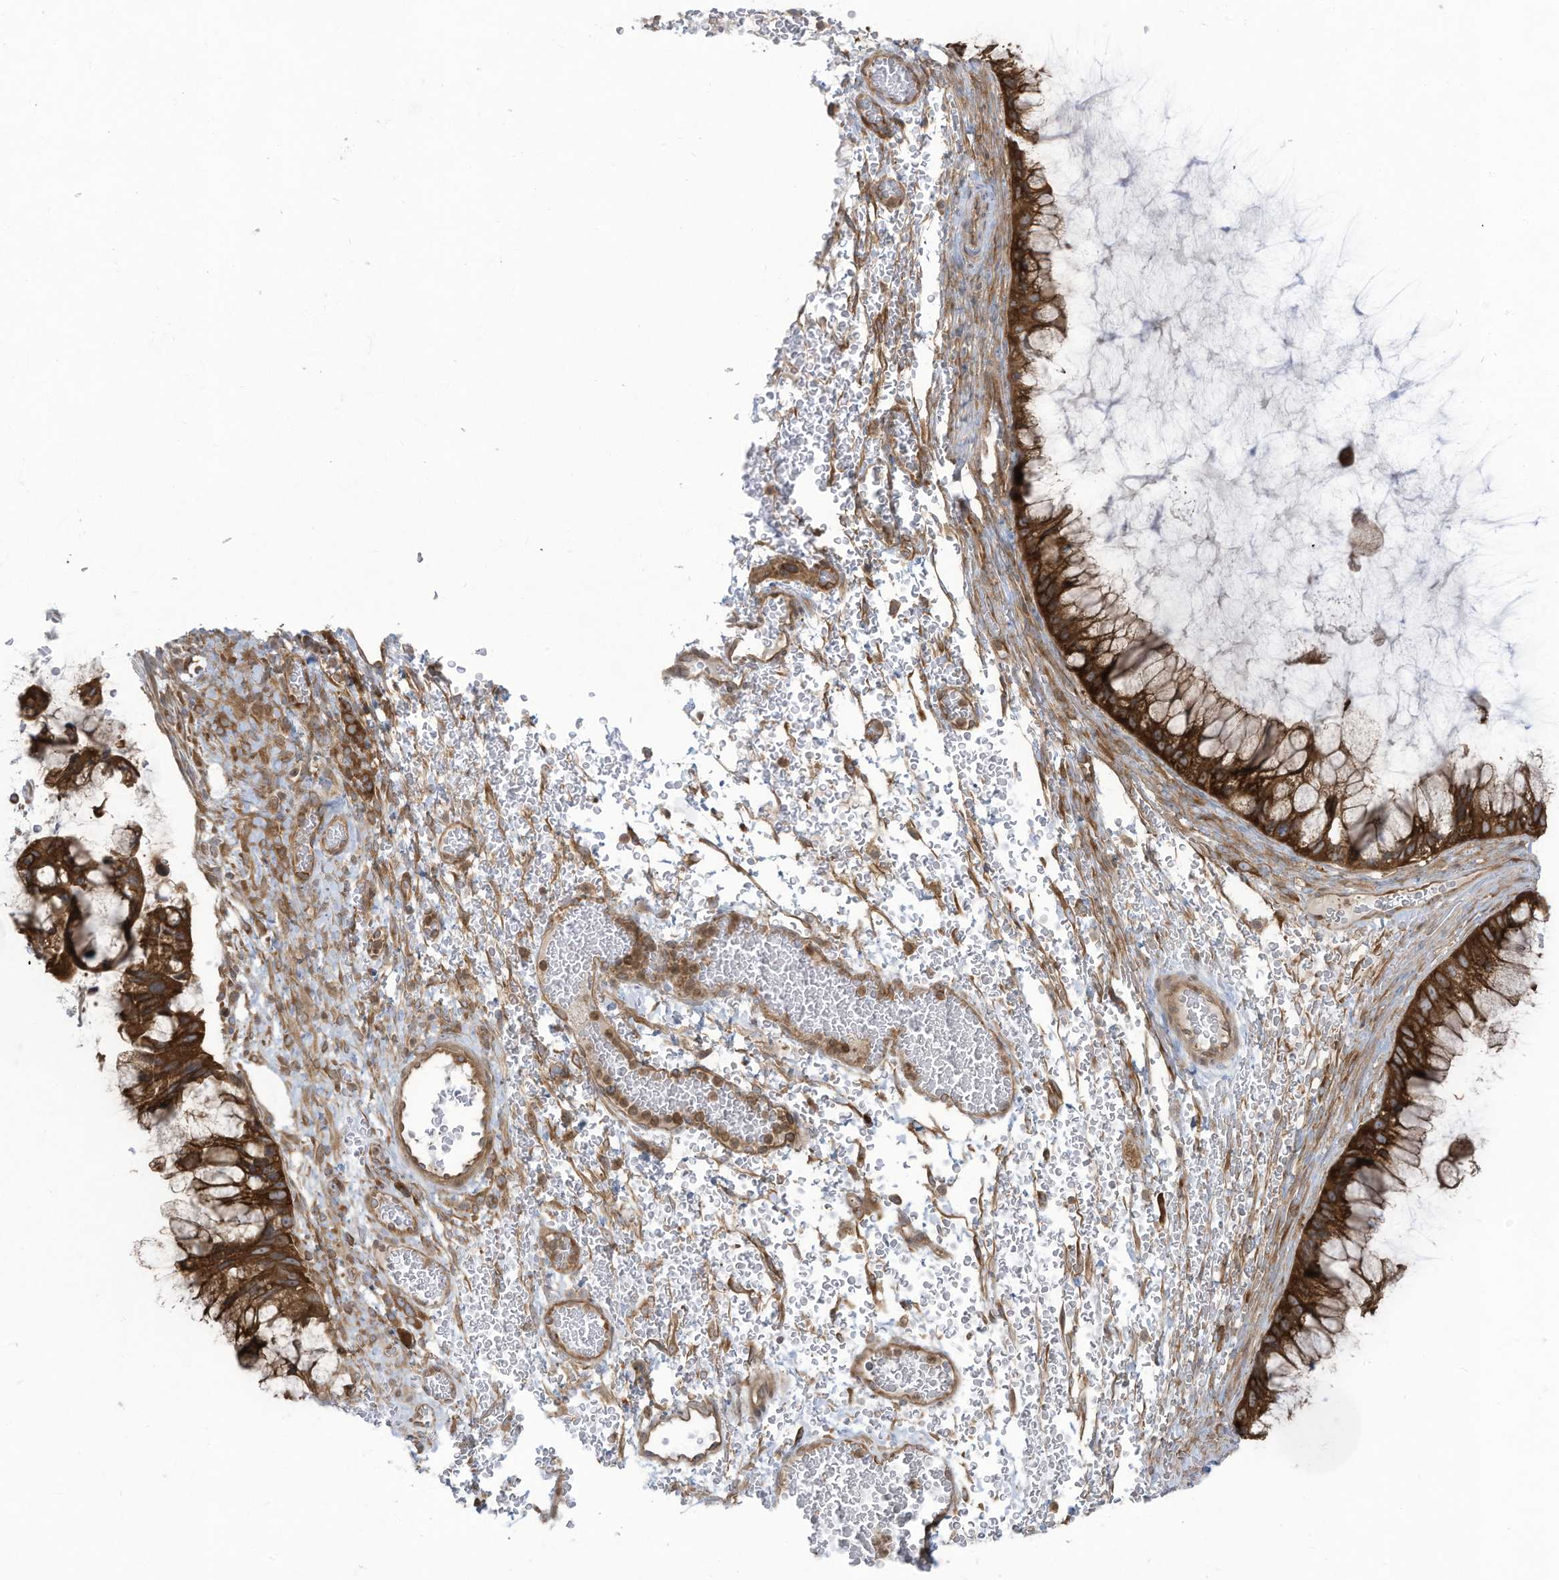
{"staining": {"intensity": "strong", "quantity": ">75%", "location": "cytoplasmic/membranous"}, "tissue": "ovarian cancer", "cell_type": "Tumor cells", "image_type": "cancer", "snomed": [{"axis": "morphology", "description": "Cystadenocarcinoma, mucinous, NOS"}, {"axis": "topography", "description": "Ovary"}], "caption": "Brown immunohistochemical staining in human ovarian mucinous cystadenocarcinoma shows strong cytoplasmic/membranous staining in about >75% of tumor cells. (Brightfield microscopy of DAB IHC at high magnification).", "gene": "OLA1", "patient": {"sex": "female", "age": 37}}